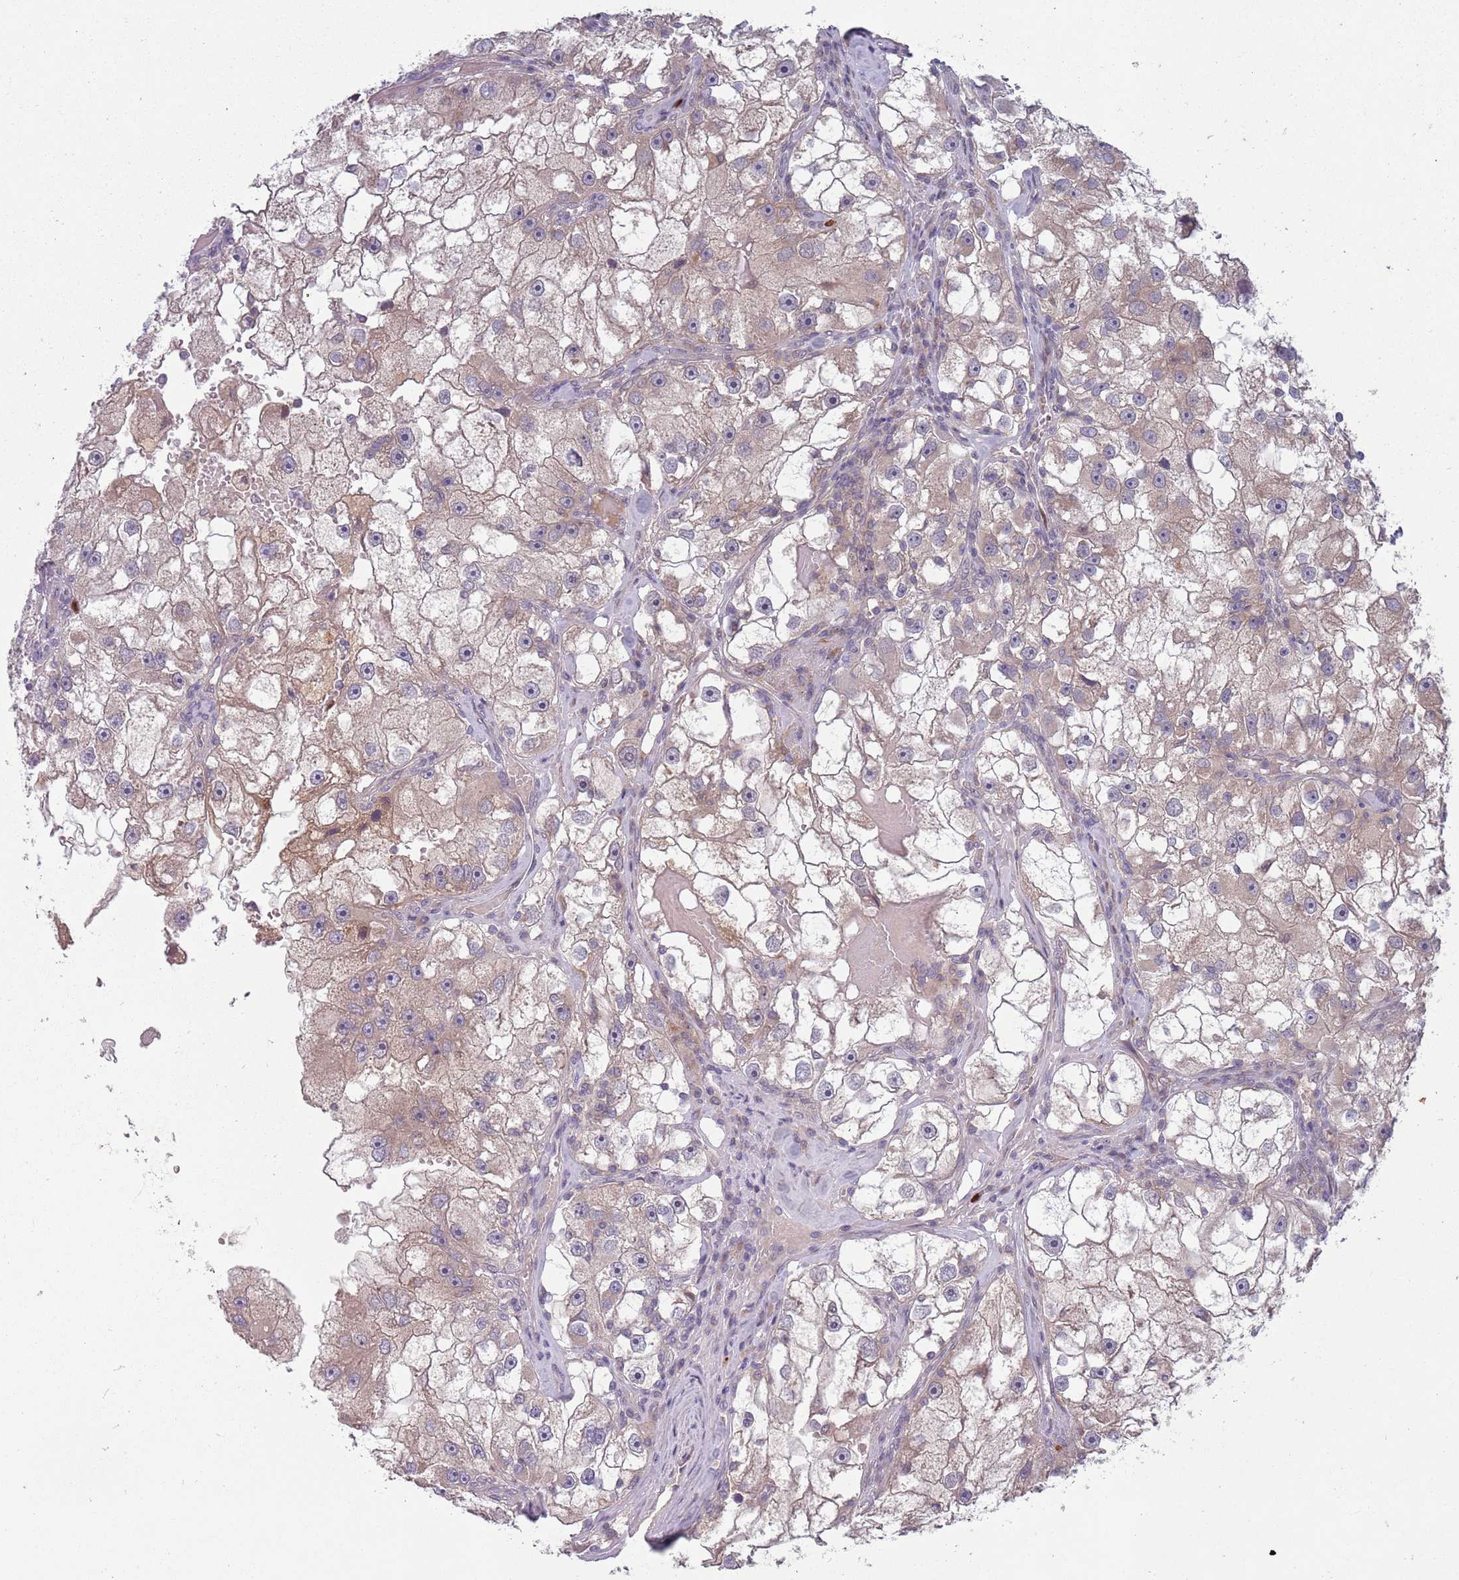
{"staining": {"intensity": "weak", "quantity": "<25%", "location": "cytoplasmic/membranous"}, "tissue": "renal cancer", "cell_type": "Tumor cells", "image_type": "cancer", "snomed": [{"axis": "morphology", "description": "Adenocarcinoma, NOS"}, {"axis": "topography", "description": "Kidney"}], "caption": "Tumor cells show no significant protein staining in renal cancer (adenocarcinoma).", "gene": "TYW1", "patient": {"sex": "male", "age": 63}}